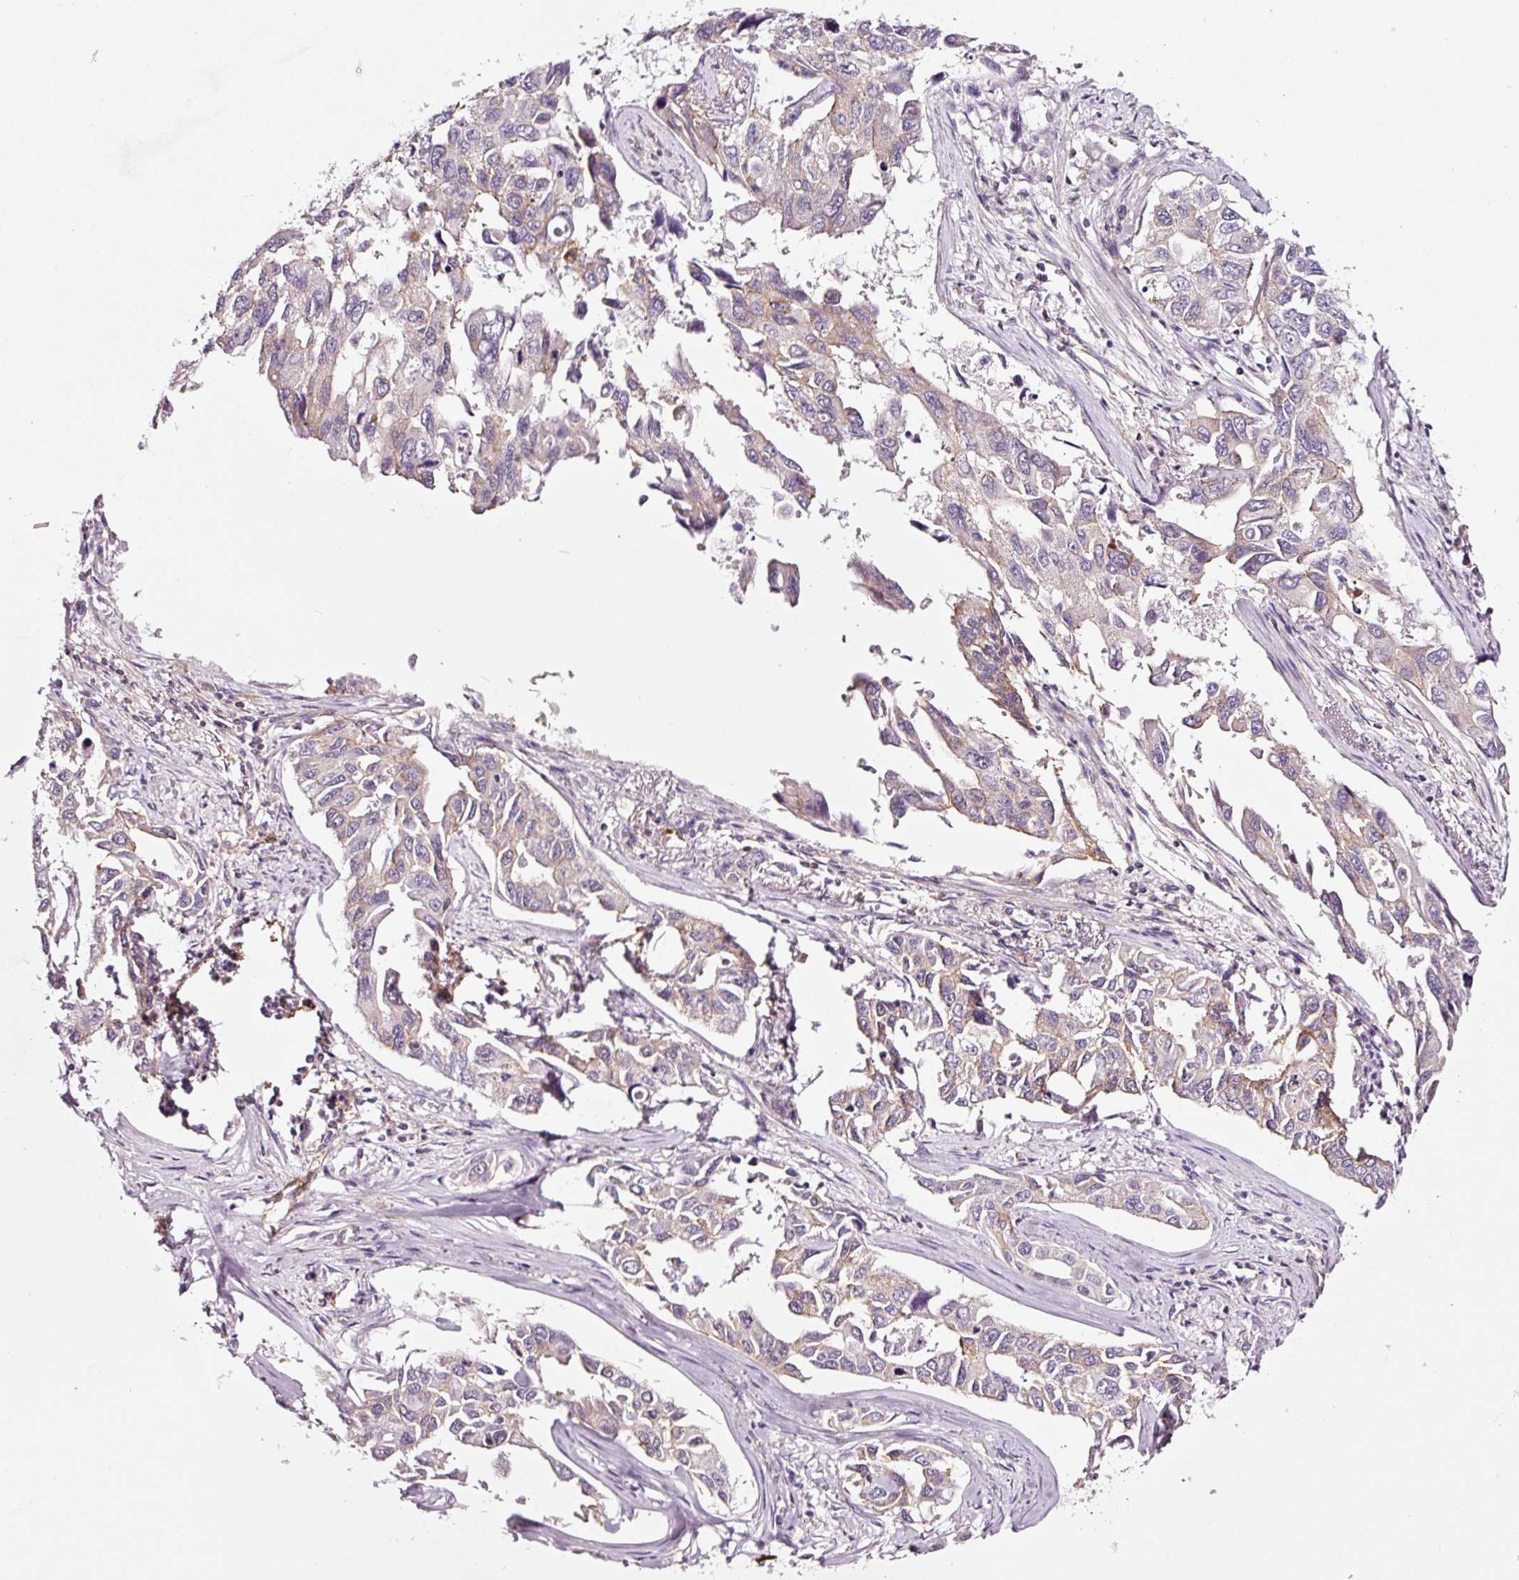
{"staining": {"intensity": "negative", "quantity": "none", "location": "none"}, "tissue": "lung cancer", "cell_type": "Tumor cells", "image_type": "cancer", "snomed": [{"axis": "morphology", "description": "Adenocarcinoma, NOS"}, {"axis": "topography", "description": "Lung"}], "caption": "A micrograph of lung adenocarcinoma stained for a protein reveals no brown staining in tumor cells.", "gene": "ADD3", "patient": {"sex": "male", "age": 64}}